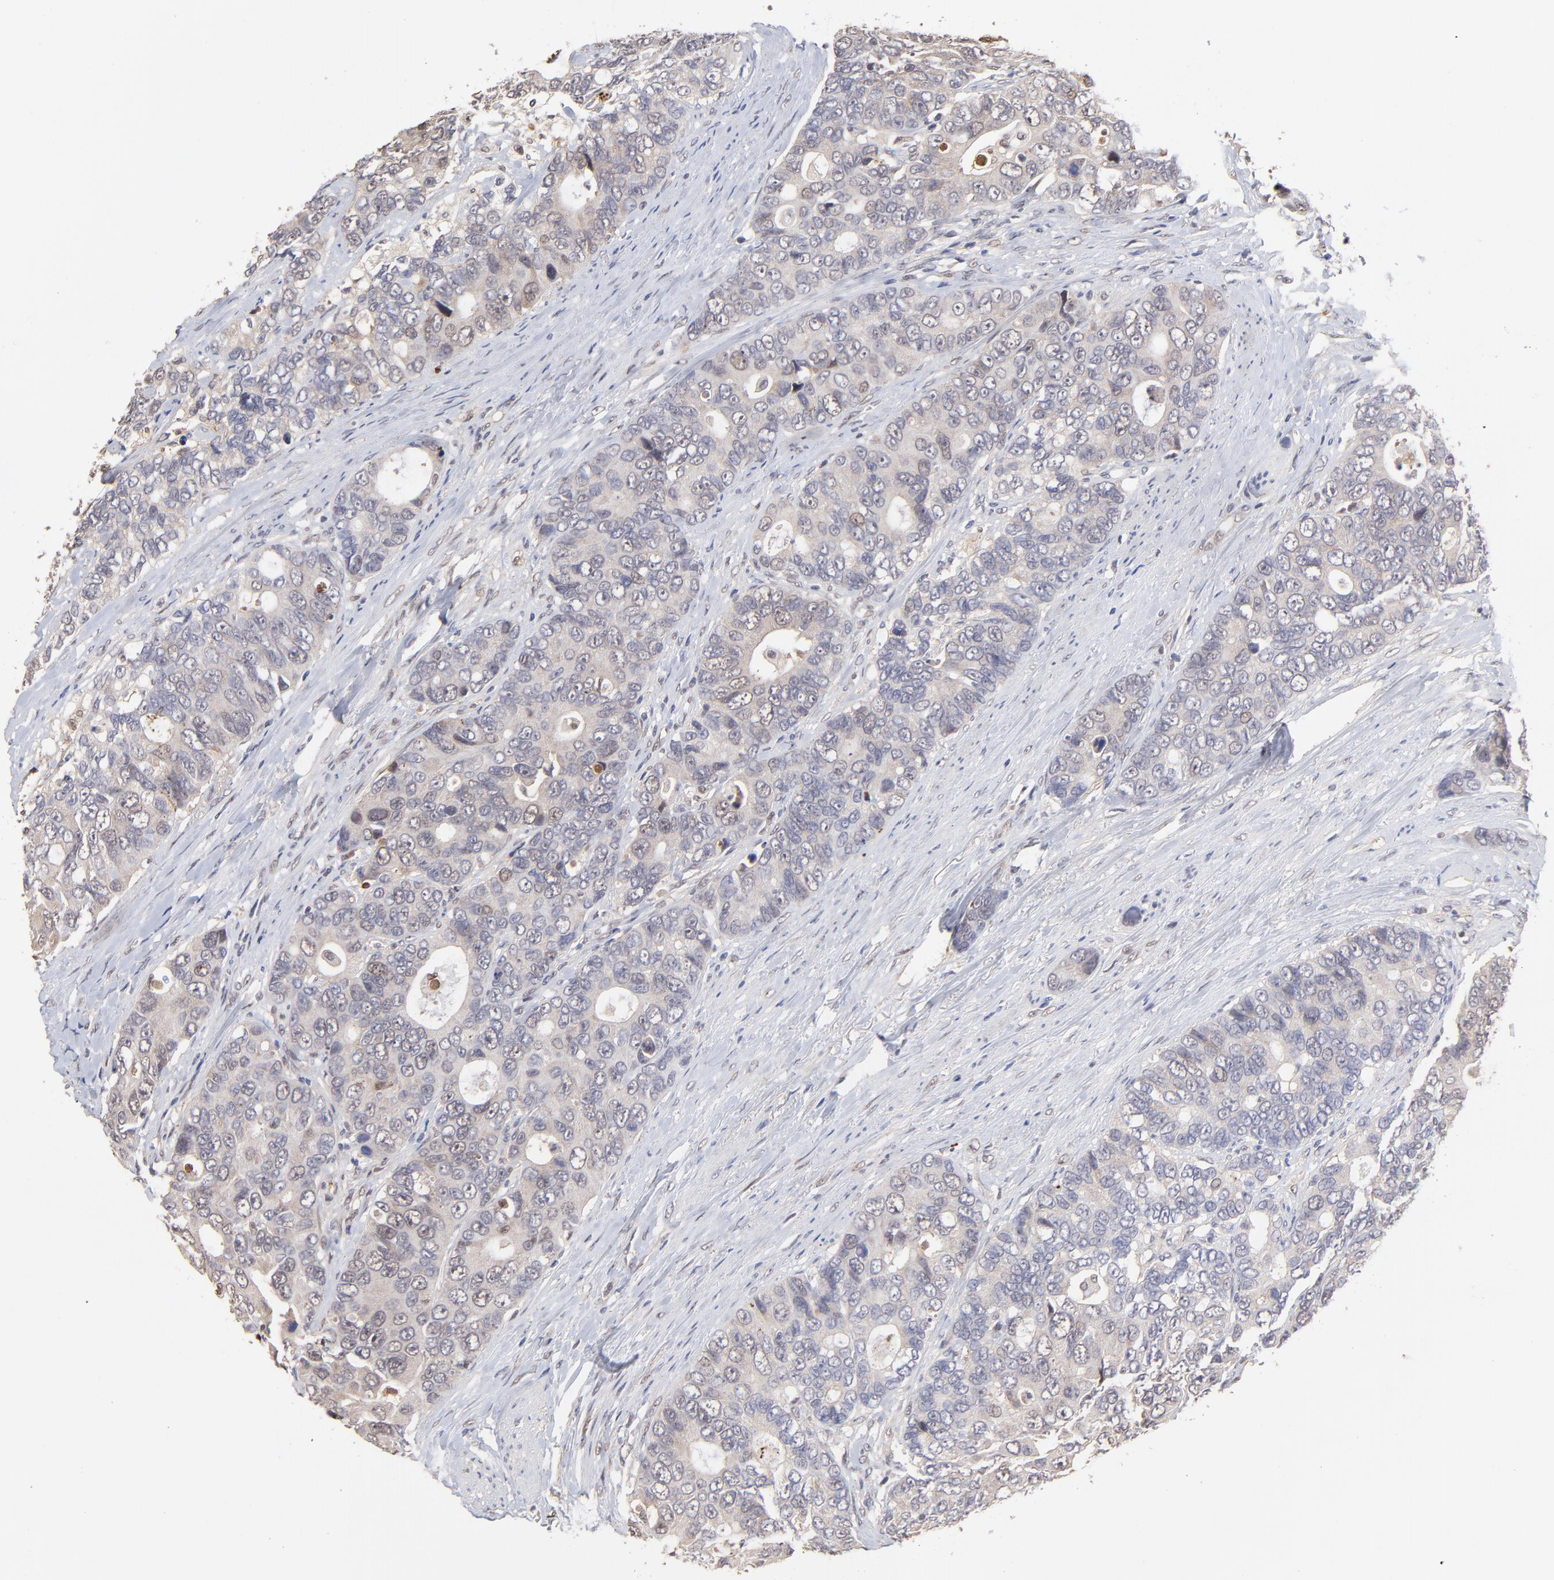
{"staining": {"intensity": "weak", "quantity": "<25%", "location": "cytoplasmic/membranous,nuclear"}, "tissue": "colorectal cancer", "cell_type": "Tumor cells", "image_type": "cancer", "snomed": [{"axis": "morphology", "description": "Adenocarcinoma, NOS"}, {"axis": "topography", "description": "Rectum"}], "caption": "Immunohistochemical staining of human colorectal cancer (adenocarcinoma) demonstrates no significant expression in tumor cells.", "gene": "PSMD14", "patient": {"sex": "female", "age": 67}}